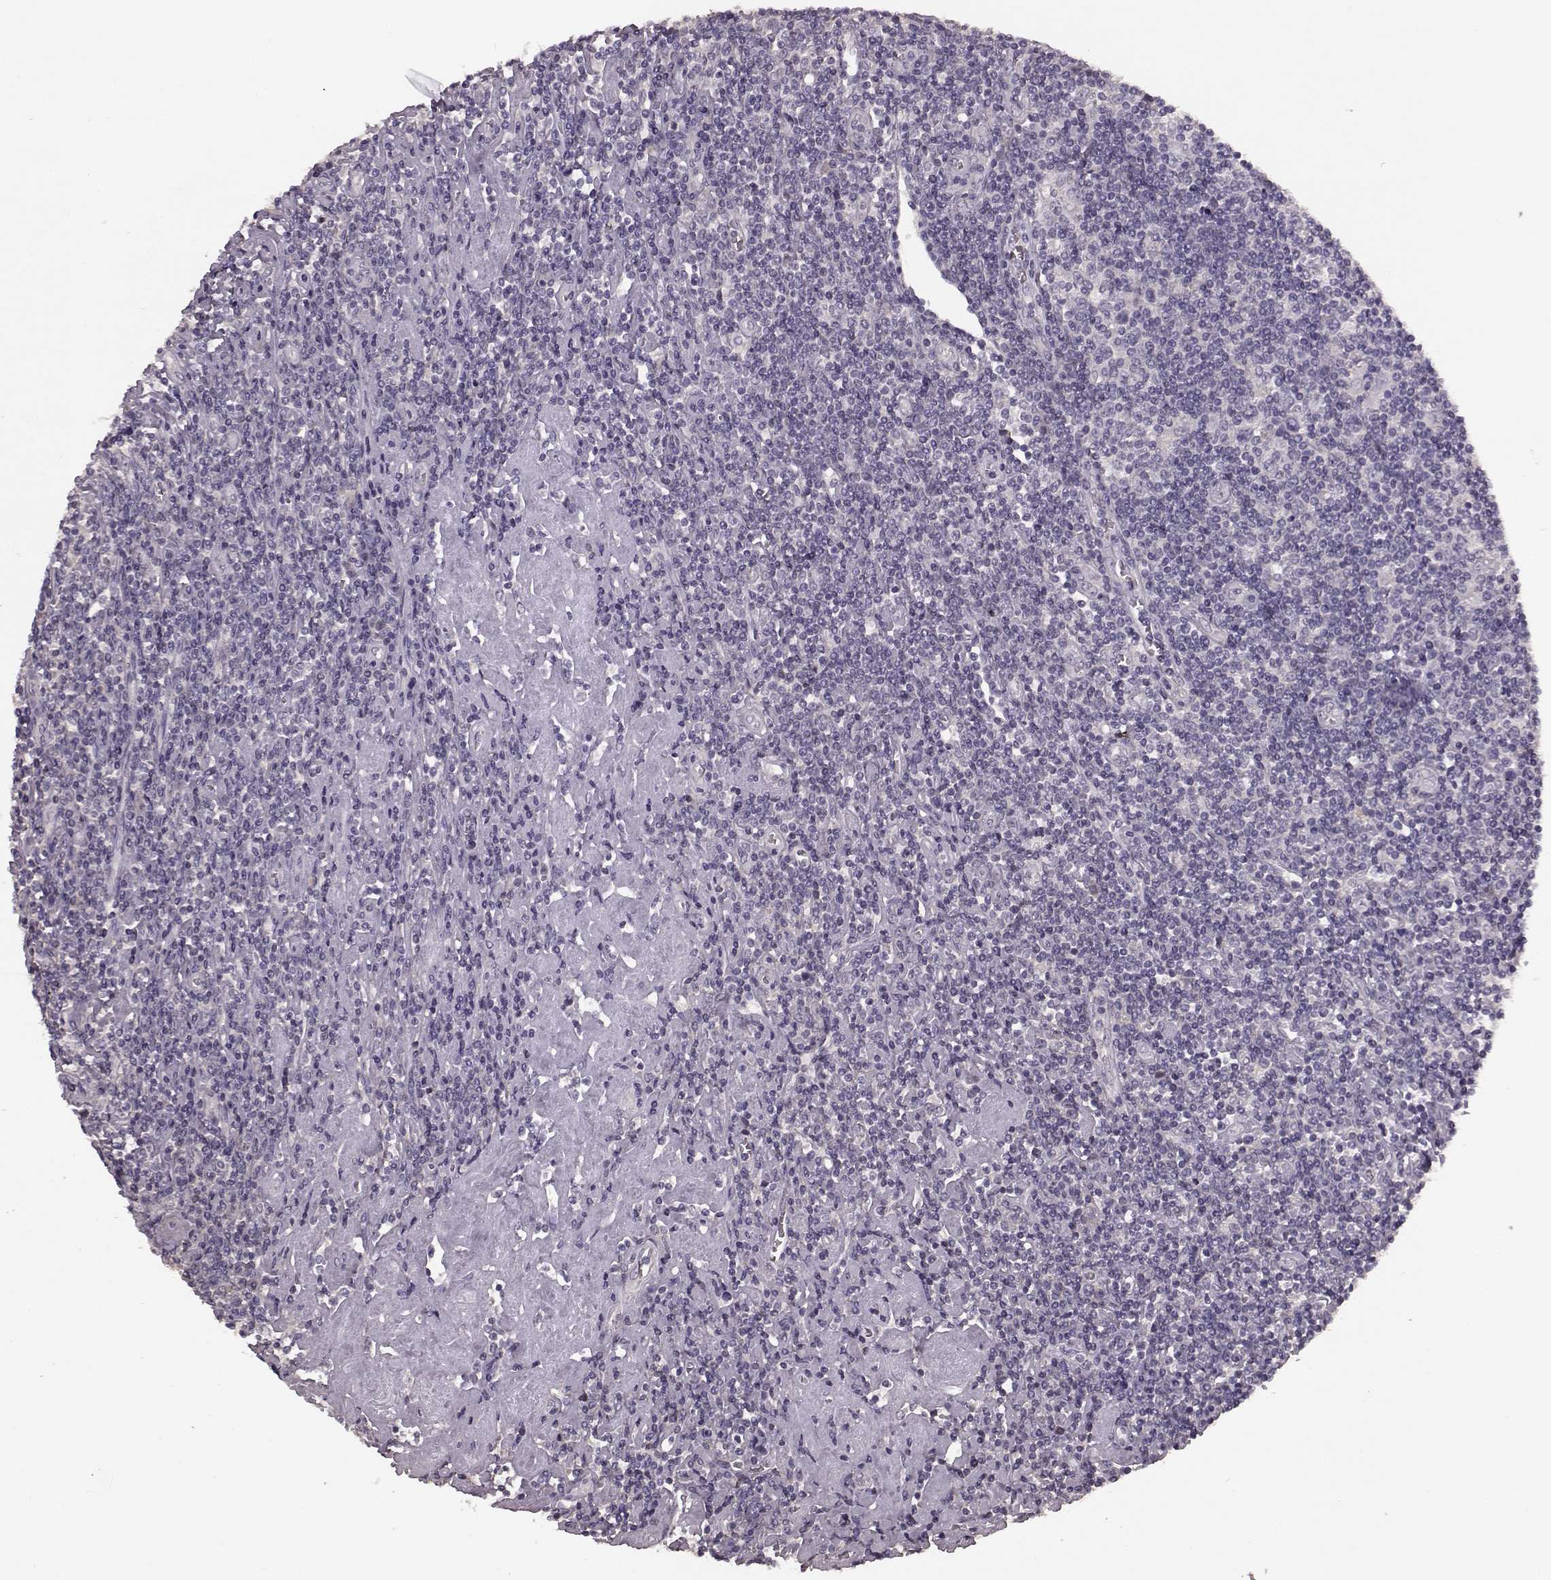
{"staining": {"intensity": "negative", "quantity": "none", "location": "none"}, "tissue": "lymphoma", "cell_type": "Tumor cells", "image_type": "cancer", "snomed": [{"axis": "morphology", "description": "Hodgkin's disease, NOS"}, {"axis": "topography", "description": "Lymph node"}], "caption": "There is no significant positivity in tumor cells of lymphoma.", "gene": "SLC52A3", "patient": {"sex": "male", "age": 40}}